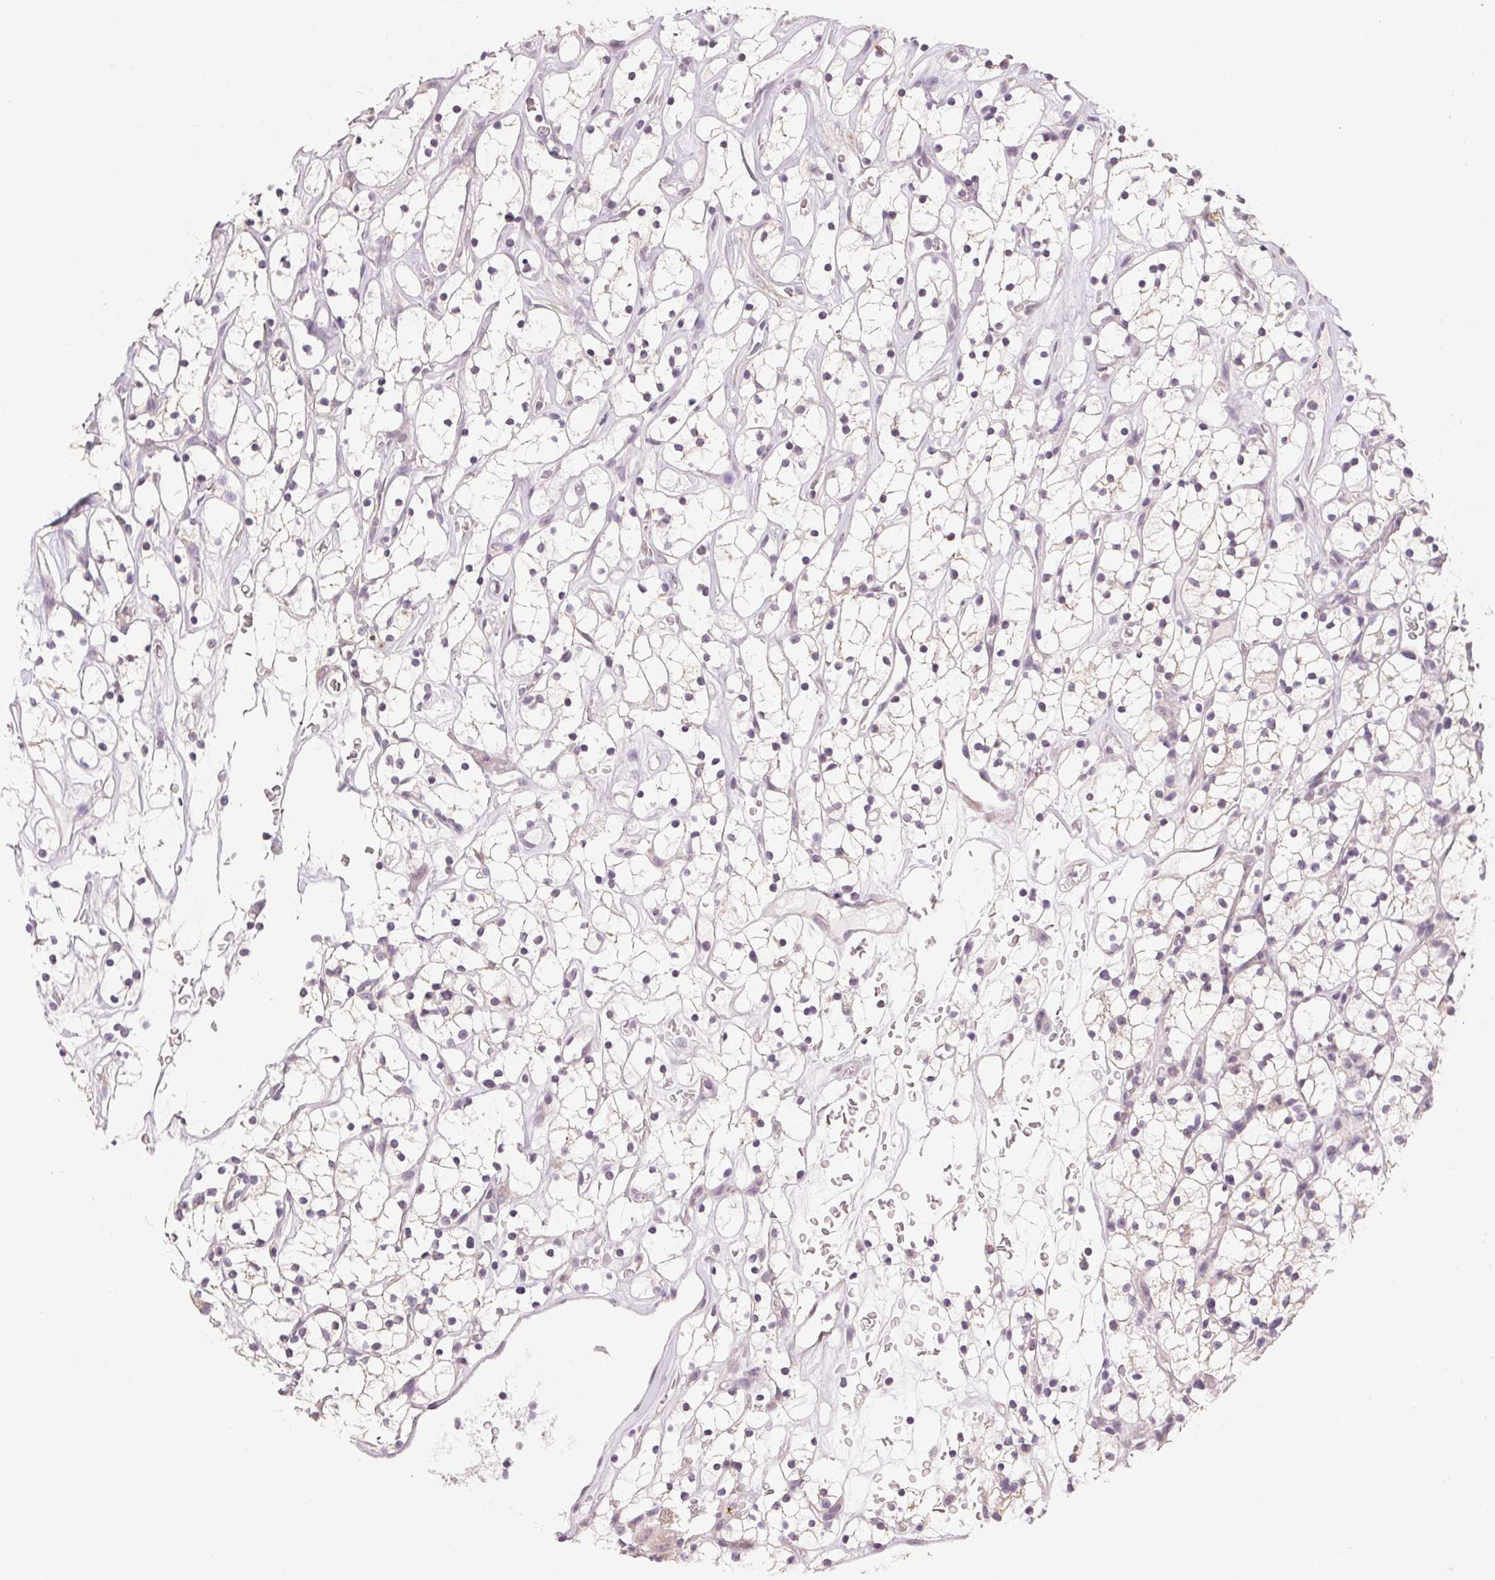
{"staining": {"intensity": "negative", "quantity": "none", "location": "none"}, "tissue": "renal cancer", "cell_type": "Tumor cells", "image_type": "cancer", "snomed": [{"axis": "morphology", "description": "Adenocarcinoma, NOS"}, {"axis": "topography", "description": "Kidney"}], "caption": "Tumor cells are negative for protein expression in human renal adenocarcinoma.", "gene": "MYBL1", "patient": {"sex": "female", "age": 64}}